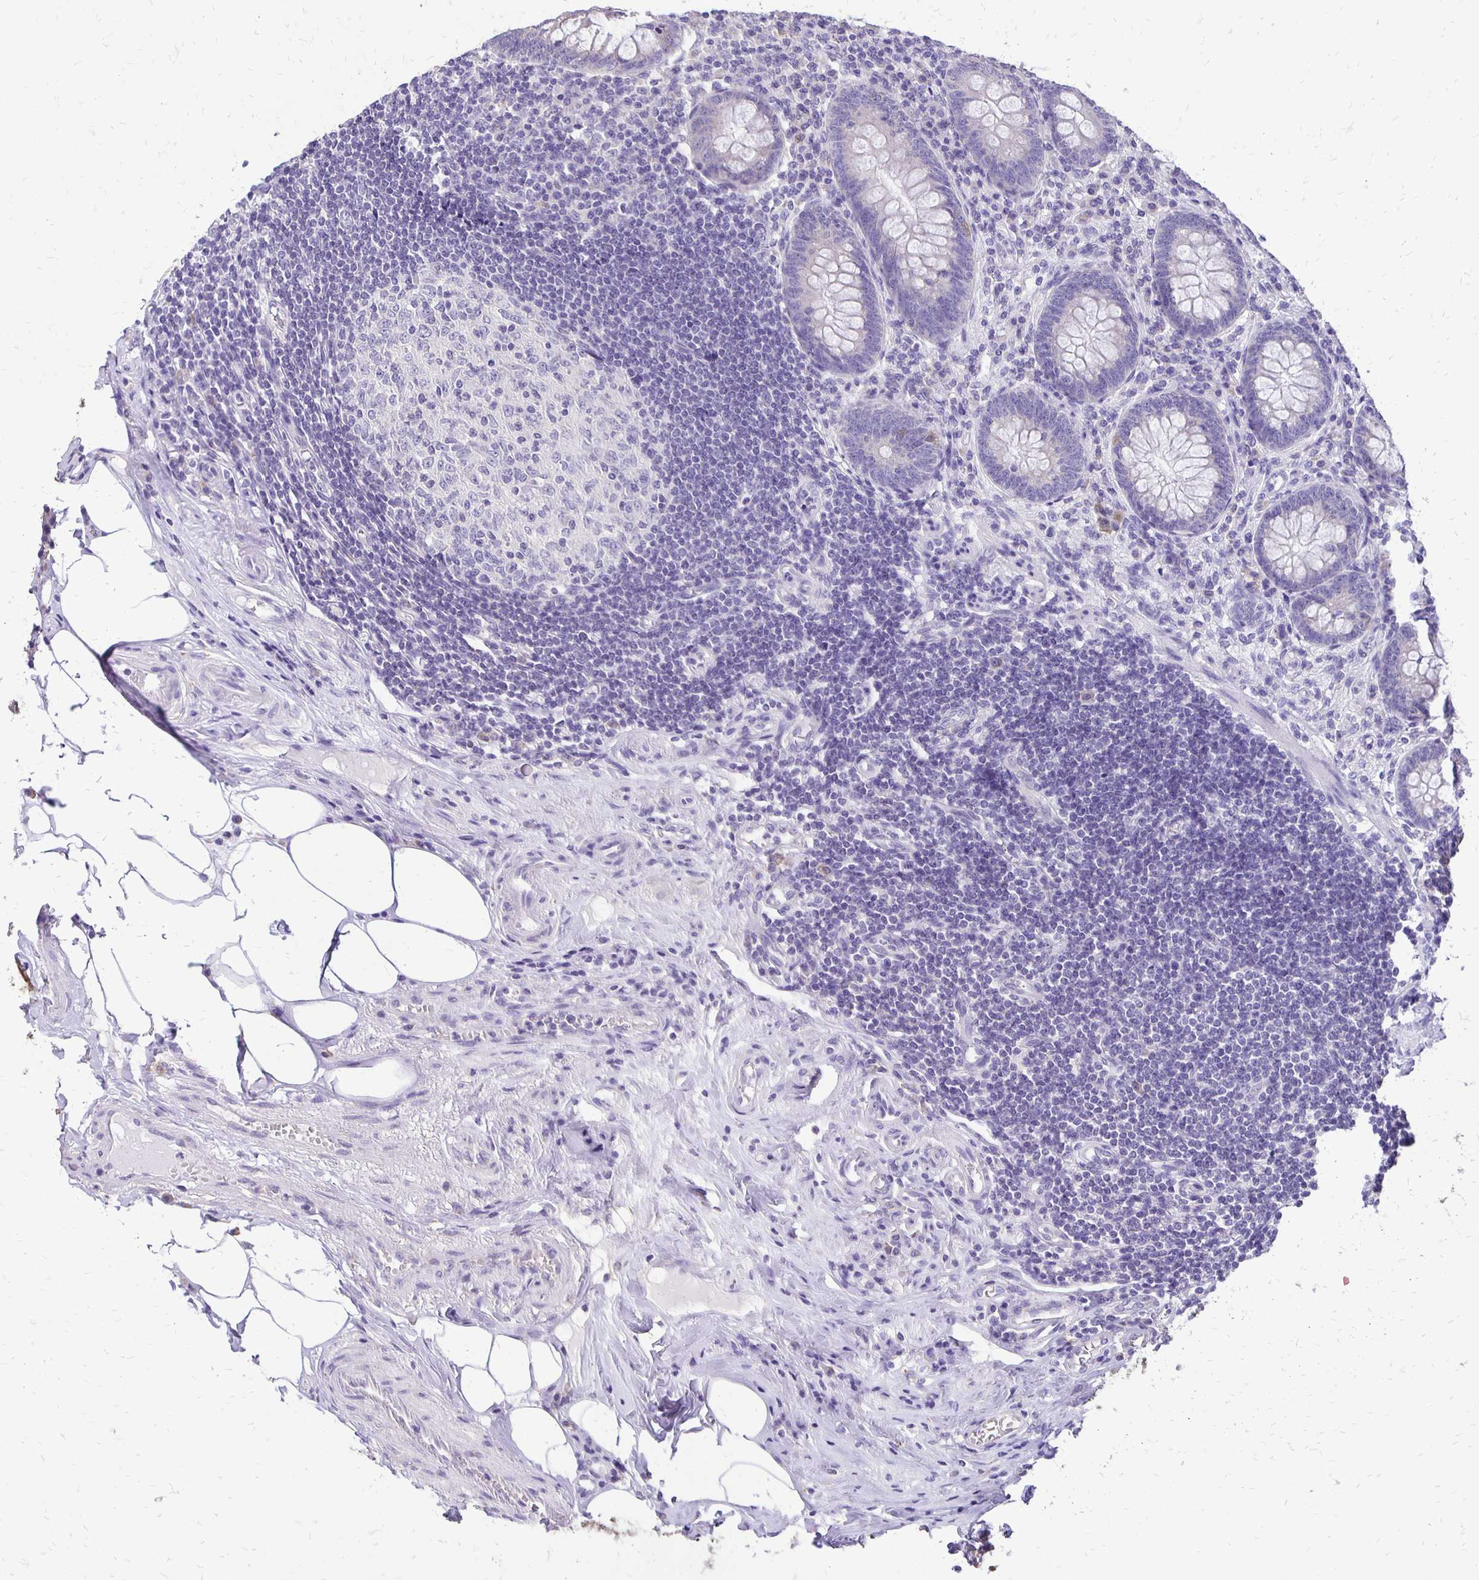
{"staining": {"intensity": "weak", "quantity": ">75%", "location": "cytoplasmic/membranous"}, "tissue": "appendix", "cell_type": "Glandular cells", "image_type": "normal", "snomed": [{"axis": "morphology", "description": "Normal tissue, NOS"}, {"axis": "topography", "description": "Appendix"}], "caption": "High-magnification brightfield microscopy of normal appendix stained with DAB (3,3'-diaminobenzidine) (brown) and counterstained with hematoxylin (blue). glandular cells exhibit weak cytoplasmic/membranous expression is present in about>75% of cells.", "gene": "ANKRD45", "patient": {"sex": "female", "age": 57}}